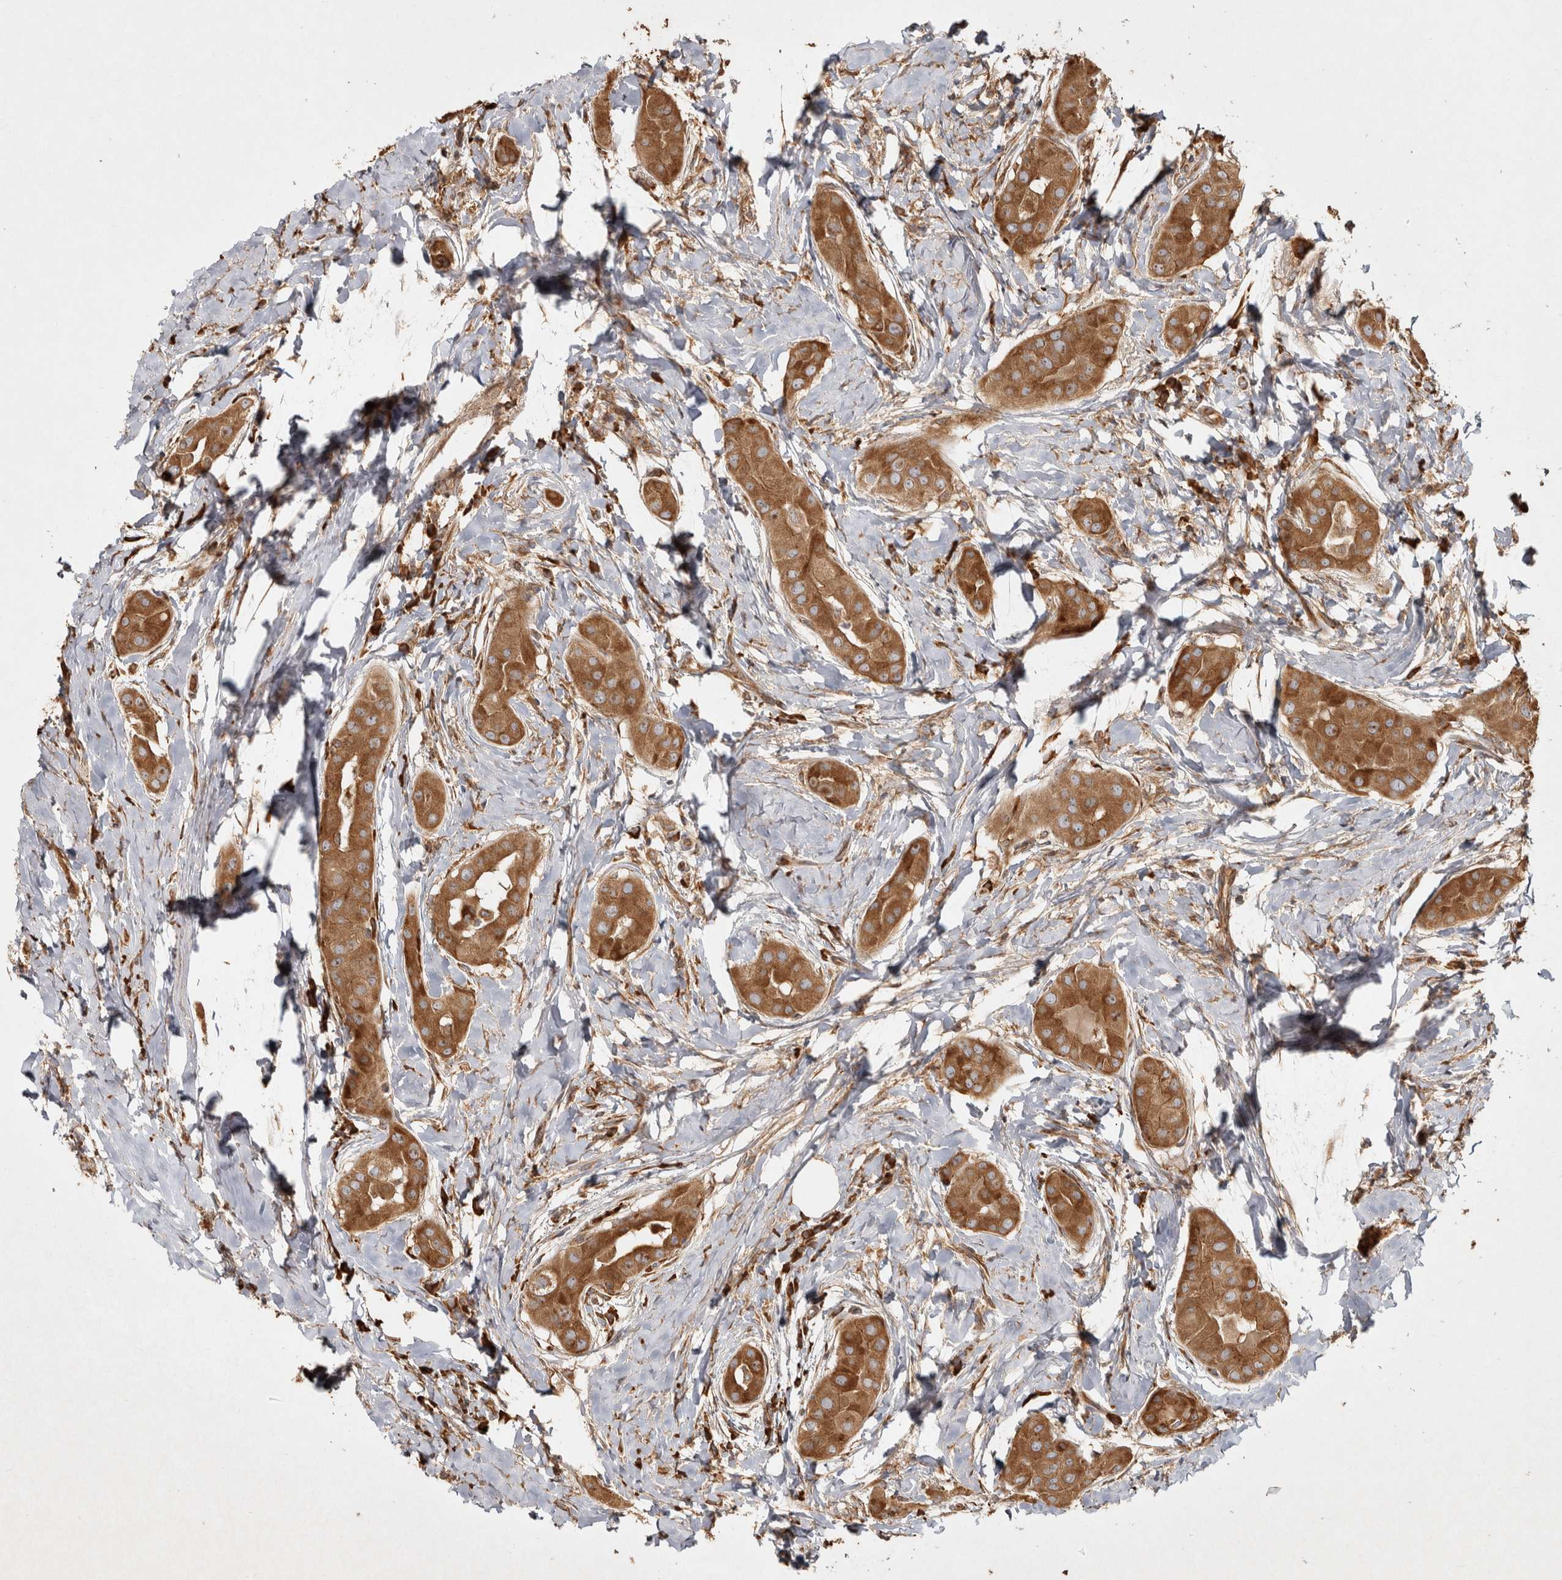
{"staining": {"intensity": "moderate", "quantity": ">75%", "location": "cytoplasmic/membranous"}, "tissue": "thyroid cancer", "cell_type": "Tumor cells", "image_type": "cancer", "snomed": [{"axis": "morphology", "description": "Papillary adenocarcinoma, NOS"}, {"axis": "topography", "description": "Thyroid gland"}], "caption": "Human papillary adenocarcinoma (thyroid) stained with a brown dye exhibits moderate cytoplasmic/membranous positive expression in approximately >75% of tumor cells.", "gene": "CAMSAP2", "patient": {"sex": "male", "age": 33}}